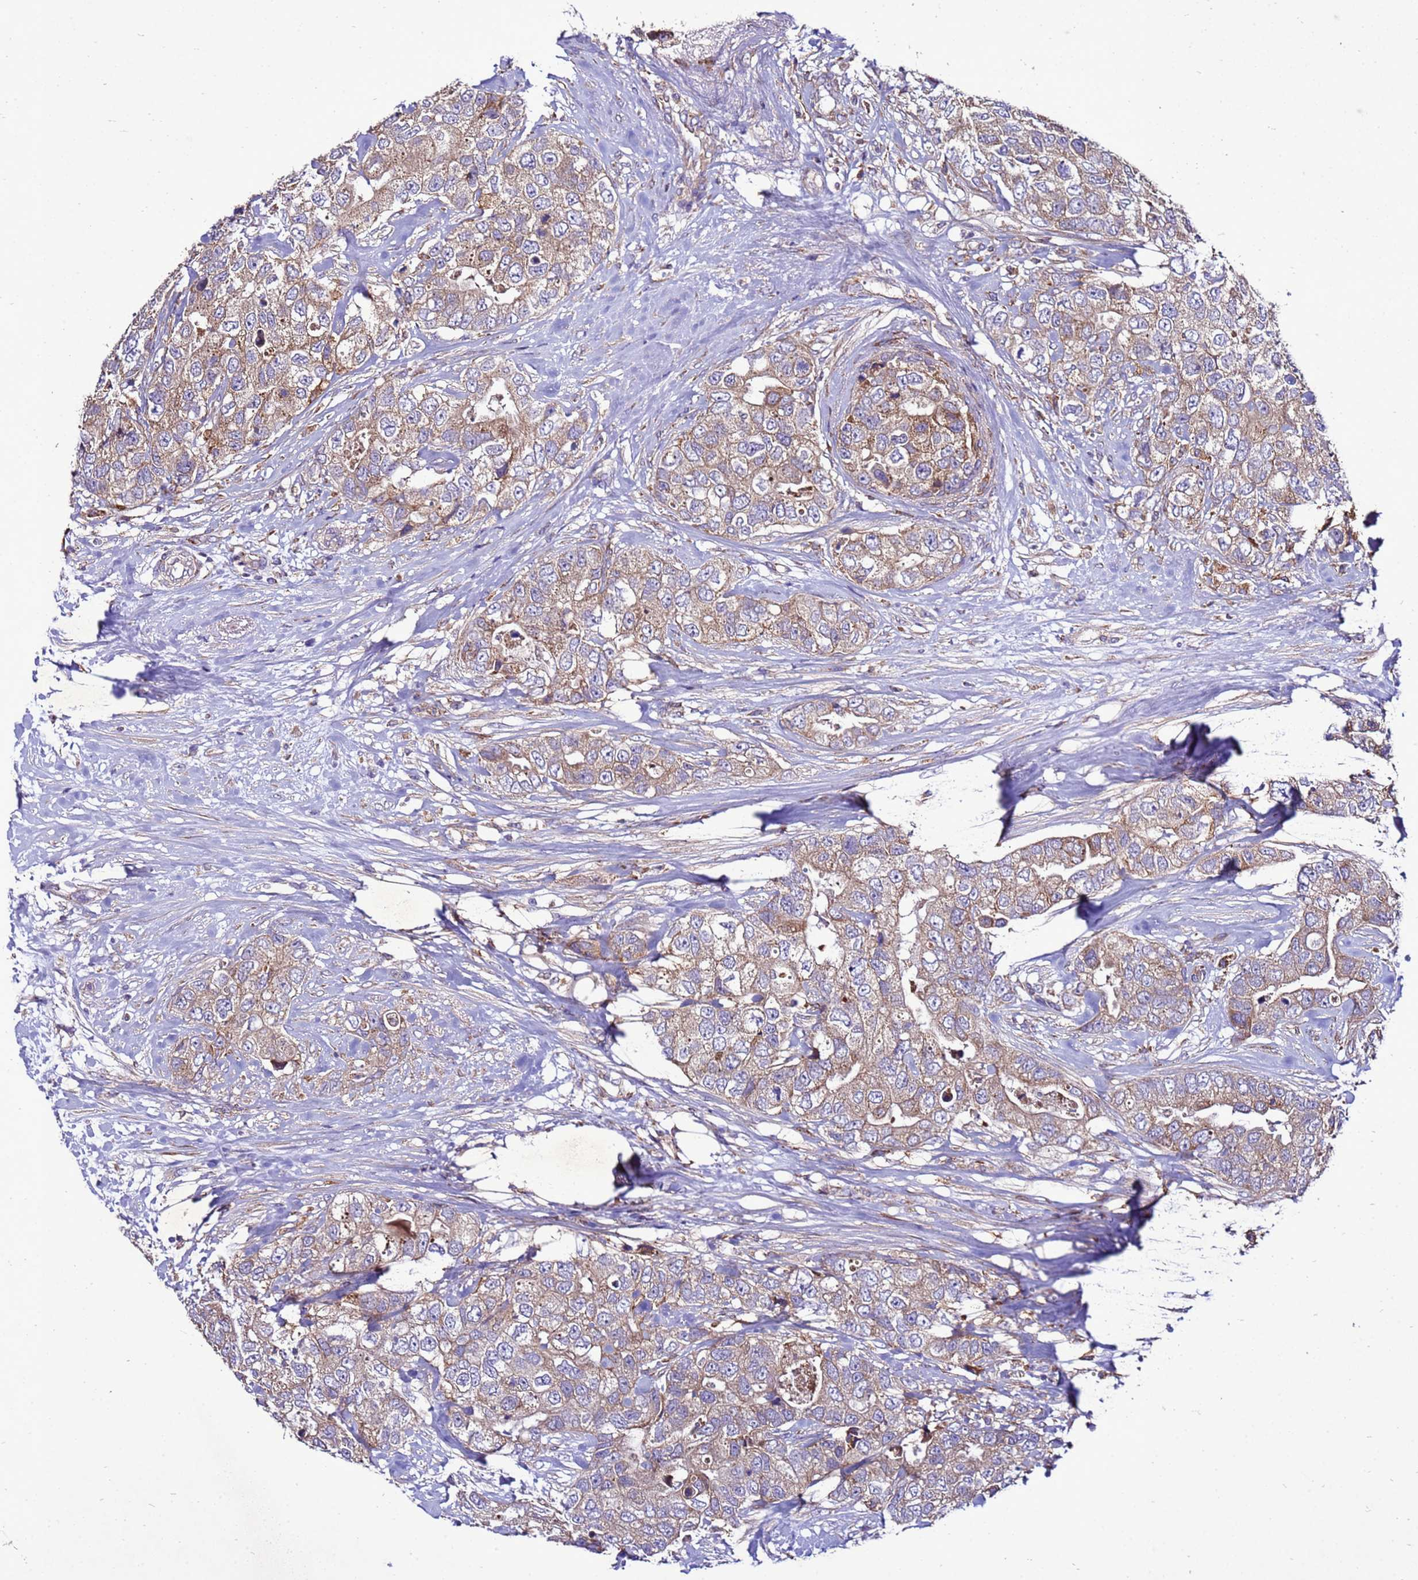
{"staining": {"intensity": "weak", "quantity": "25%-75%", "location": "cytoplasmic/membranous"}, "tissue": "breast cancer", "cell_type": "Tumor cells", "image_type": "cancer", "snomed": [{"axis": "morphology", "description": "Duct carcinoma"}, {"axis": "topography", "description": "Breast"}], "caption": "High-magnification brightfield microscopy of intraductal carcinoma (breast) stained with DAB (3,3'-diaminobenzidine) (brown) and counterstained with hematoxylin (blue). tumor cells exhibit weak cytoplasmic/membranous positivity is present in approximately25%-75% of cells. Nuclei are stained in blue.", "gene": "ANTKMT", "patient": {"sex": "female", "age": 62}}